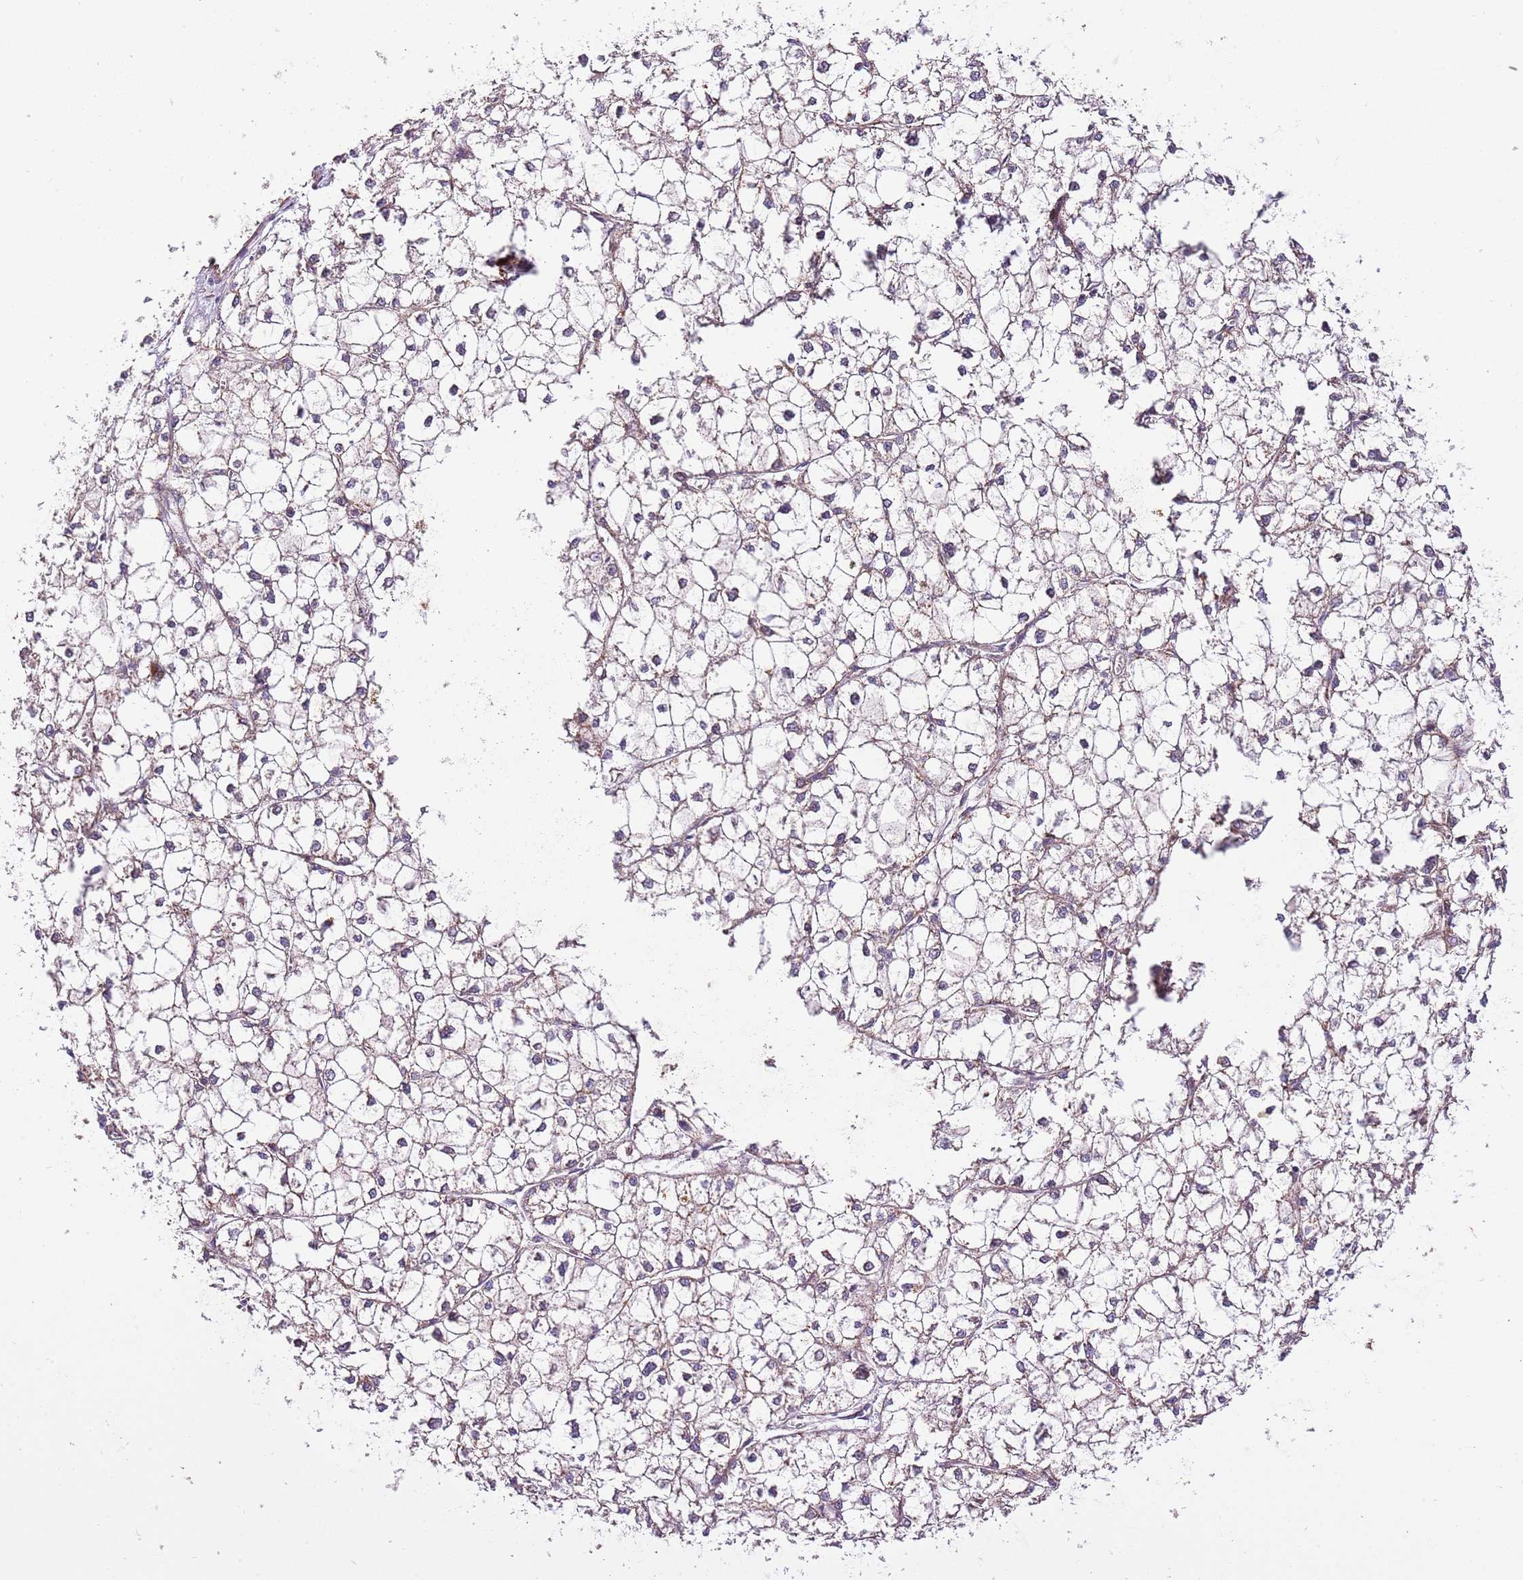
{"staining": {"intensity": "negative", "quantity": "none", "location": "none"}, "tissue": "liver cancer", "cell_type": "Tumor cells", "image_type": "cancer", "snomed": [{"axis": "morphology", "description": "Carcinoma, Hepatocellular, NOS"}, {"axis": "topography", "description": "Liver"}], "caption": "Immunohistochemical staining of human hepatocellular carcinoma (liver) shows no significant positivity in tumor cells. (DAB IHC with hematoxylin counter stain).", "gene": "DOCK6", "patient": {"sex": "female", "age": 43}}